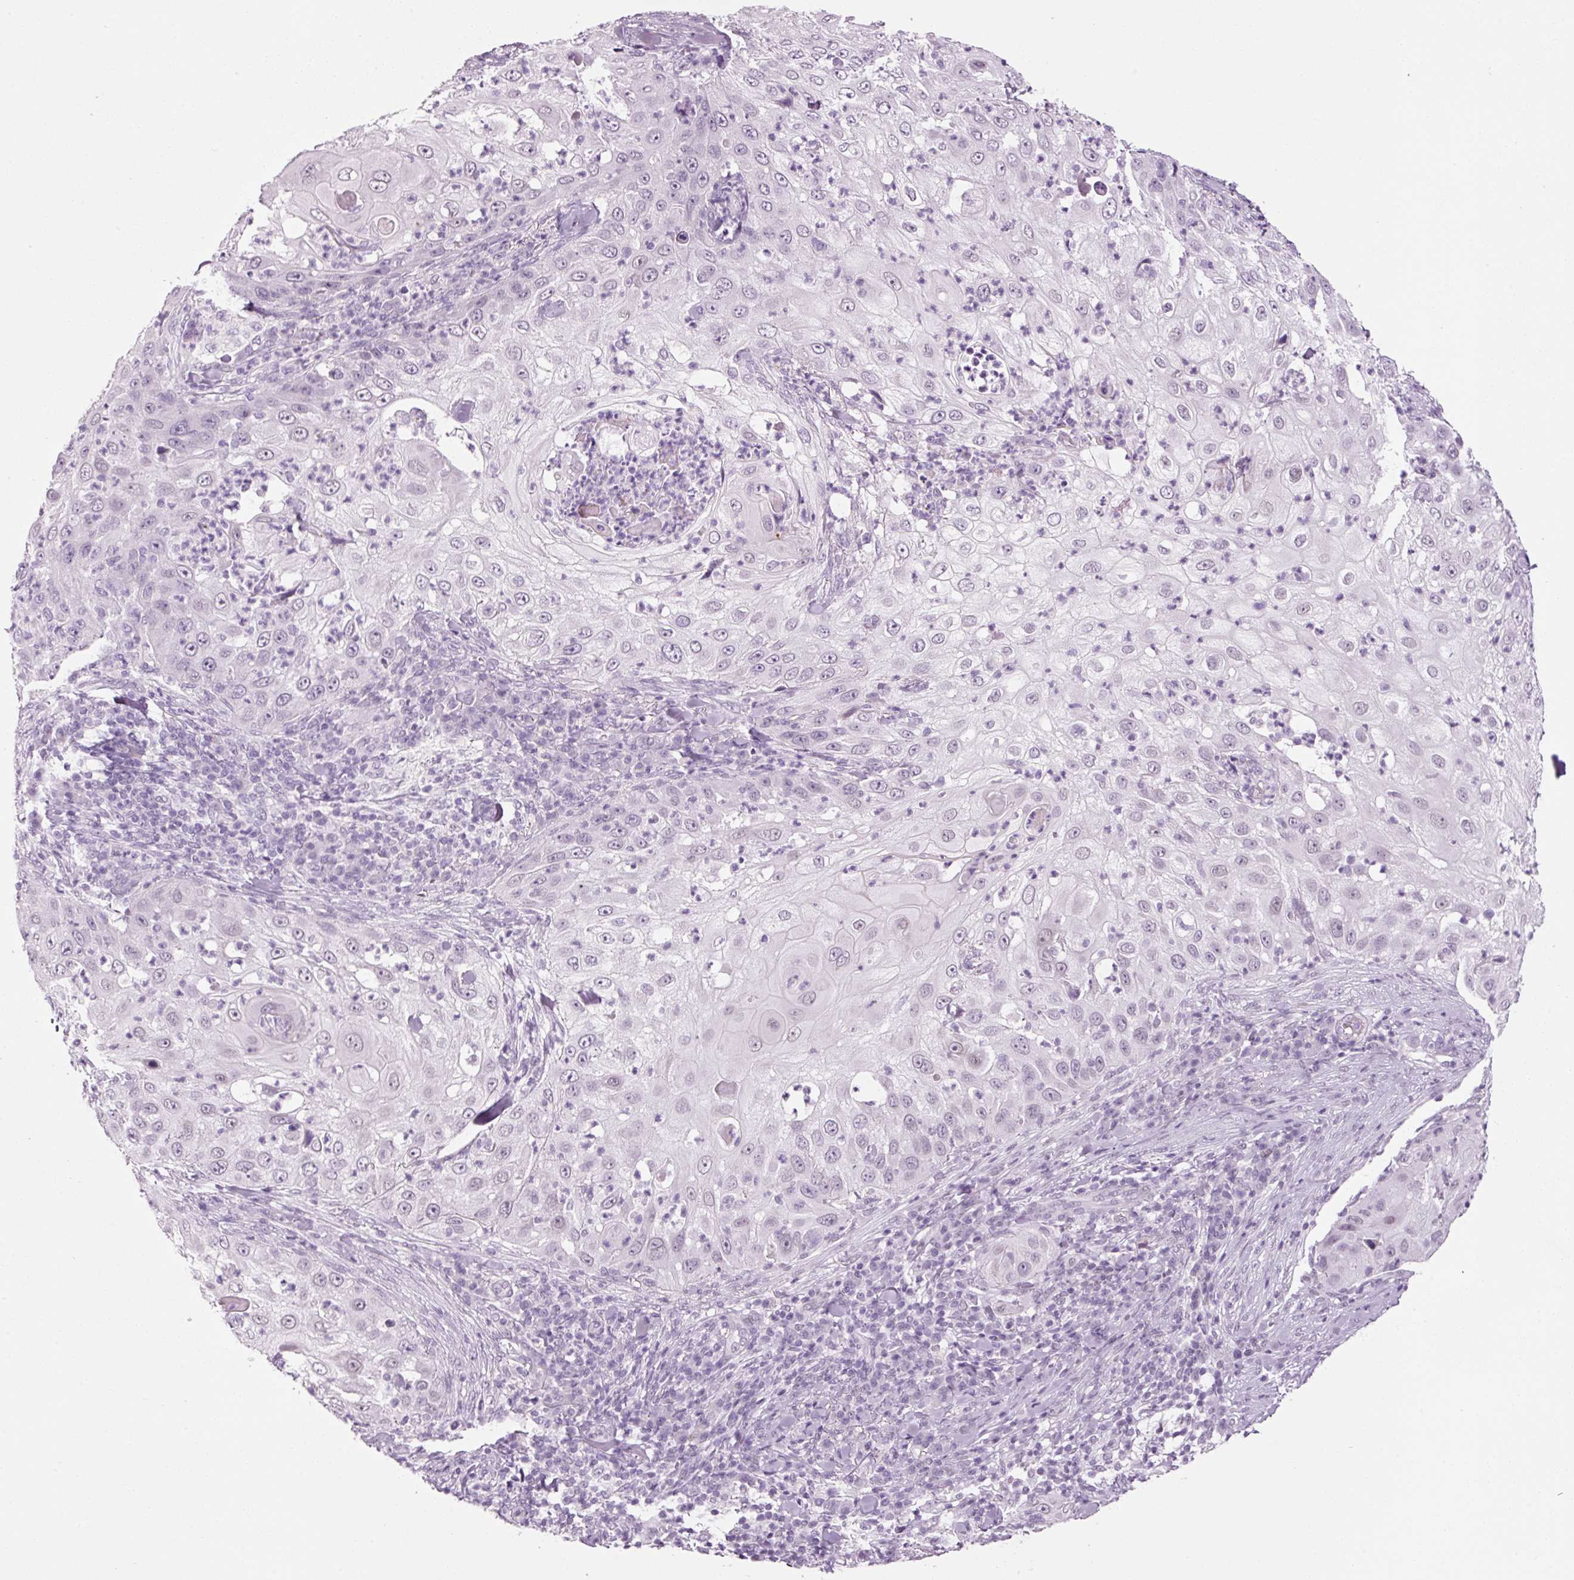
{"staining": {"intensity": "negative", "quantity": "none", "location": "none"}, "tissue": "skin cancer", "cell_type": "Tumor cells", "image_type": "cancer", "snomed": [{"axis": "morphology", "description": "Squamous cell carcinoma, NOS"}, {"axis": "topography", "description": "Skin"}], "caption": "This is an immunohistochemistry histopathology image of human skin cancer. There is no expression in tumor cells.", "gene": "ANKRD20A1", "patient": {"sex": "female", "age": 44}}